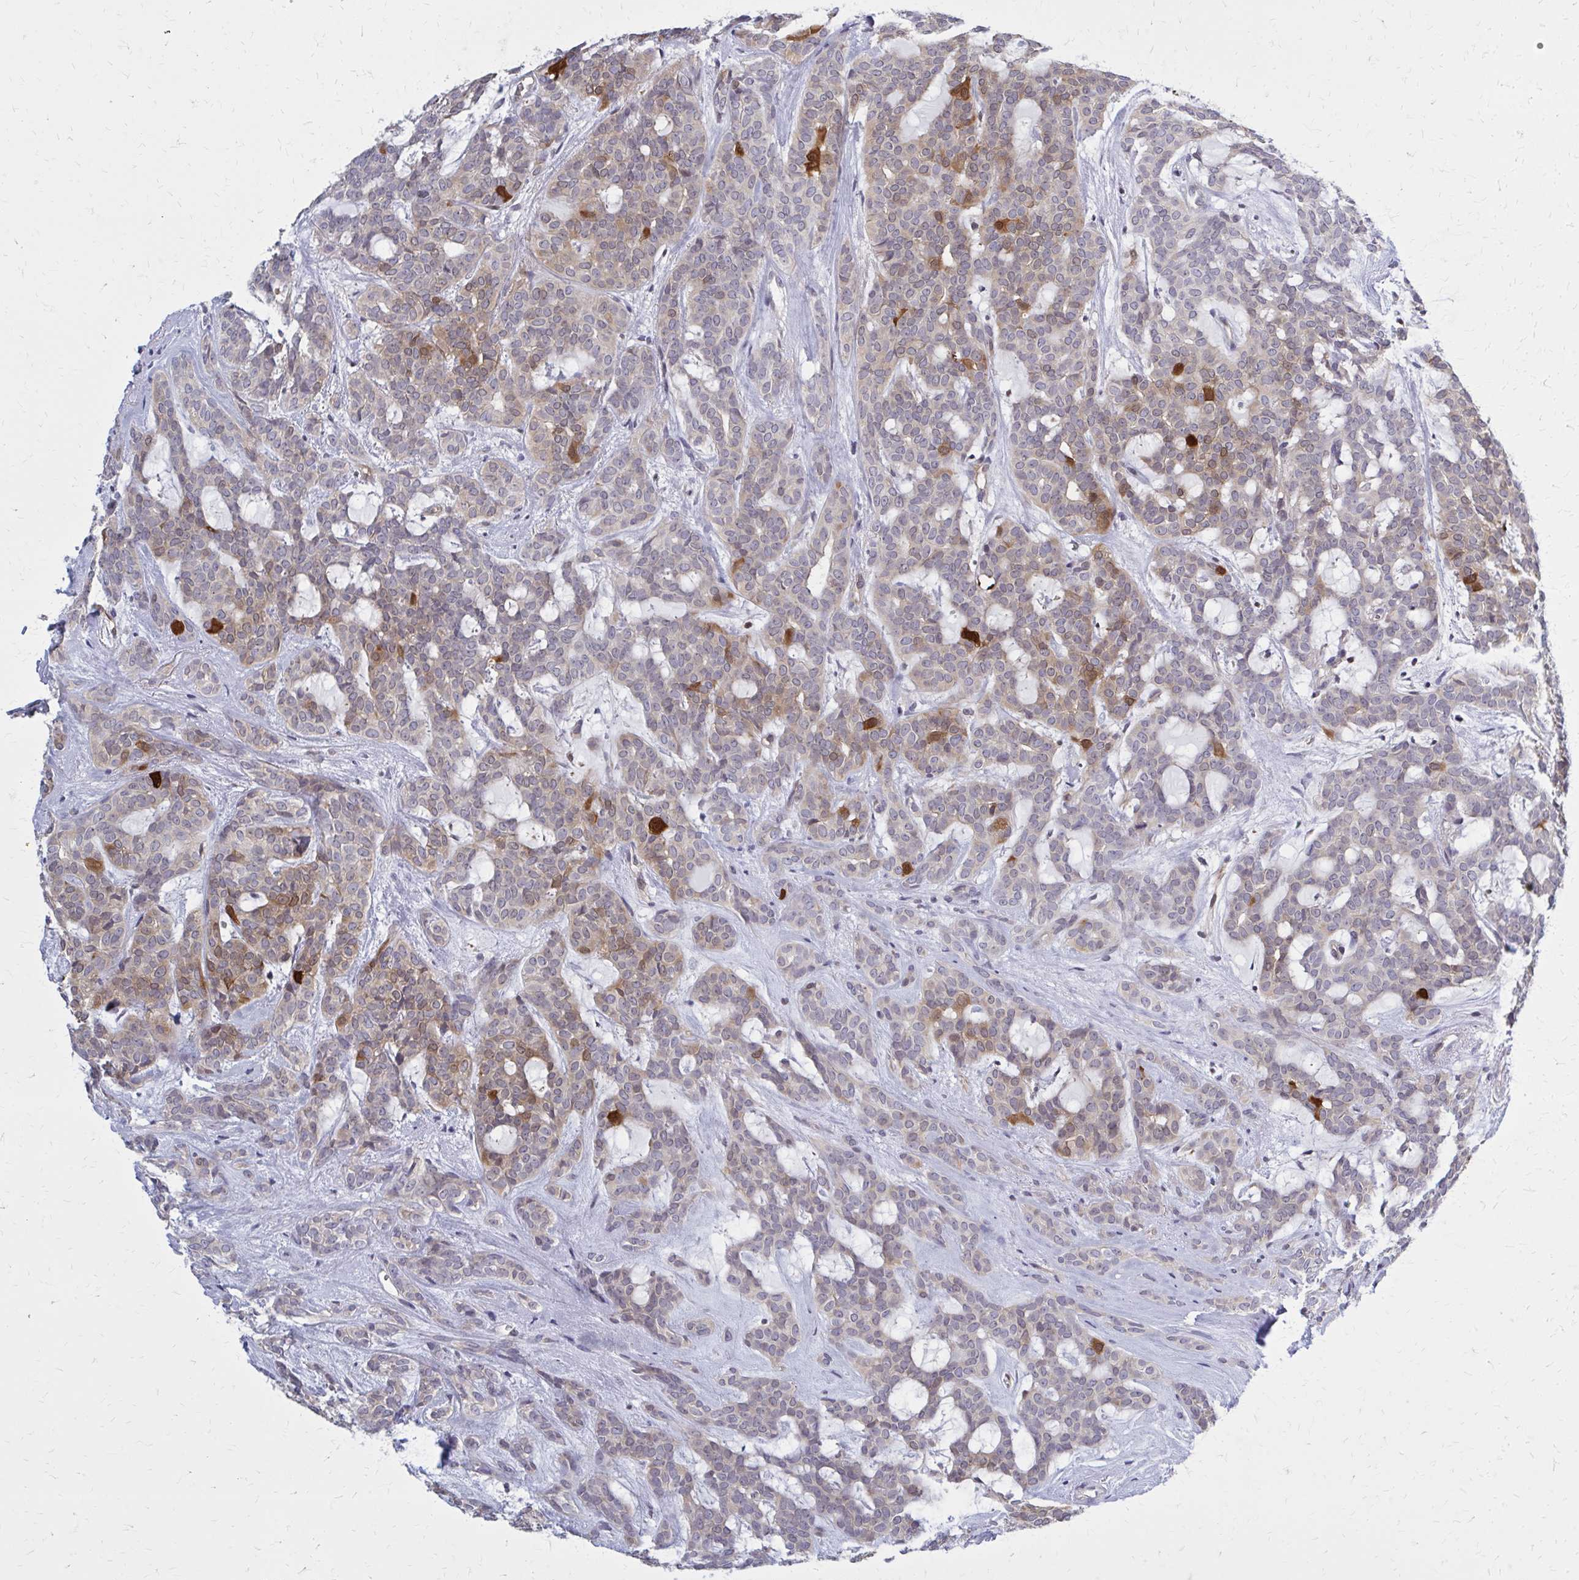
{"staining": {"intensity": "moderate", "quantity": "<25%", "location": "cytoplasmic/membranous"}, "tissue": "head and neck cancer", "cell_type": "Tumor cells", "image_type": "cancer", "snomed": [{"axis": "morphology", "description": "Adenocarcinoma, NOS"}, {"axis": "topography", "description": "Head-Neck"}], "caption": "A brown stain labels moderate cytoplasmic/membranous positivity of a protein in head and neck adenocarcinoma tumor cells.", "gene": "DBI", "patient": {"sex": "female", "age": 57}}